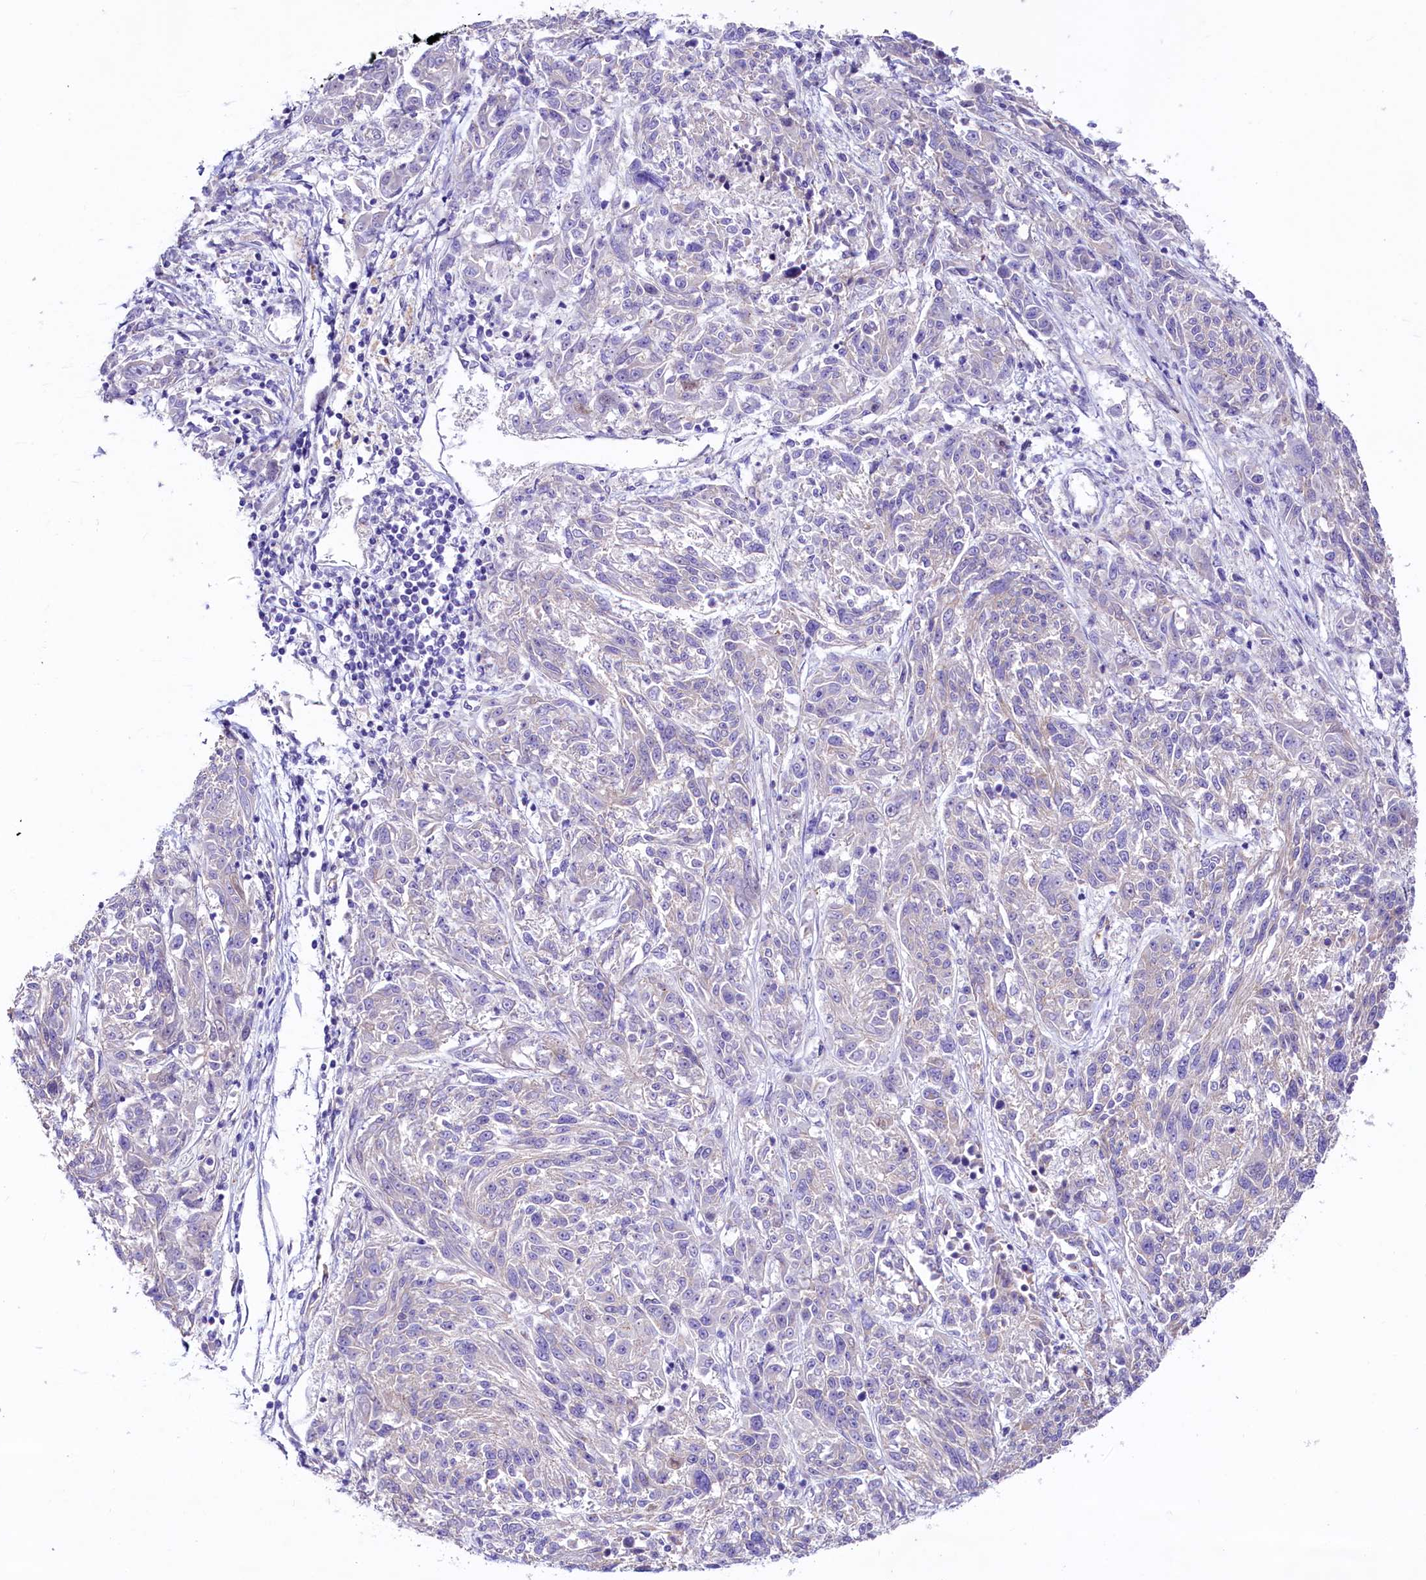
{"staining": {"intensity": "negative", "quantity": "none", "location": "none"}, "tissue": "melanoma", "cell_type": "Tumor cells", "image_type": "cancer", "snomed": [{"axis": "morphology", "description": "Malignant melanoma, NOS"}, {"axis": "topography", "description": "Skin"}], "caption": "There is no significant positivity in tumor cells of melanoma.", "gene": "SLF1", "patient": {"sex": "male", "age": 53}}